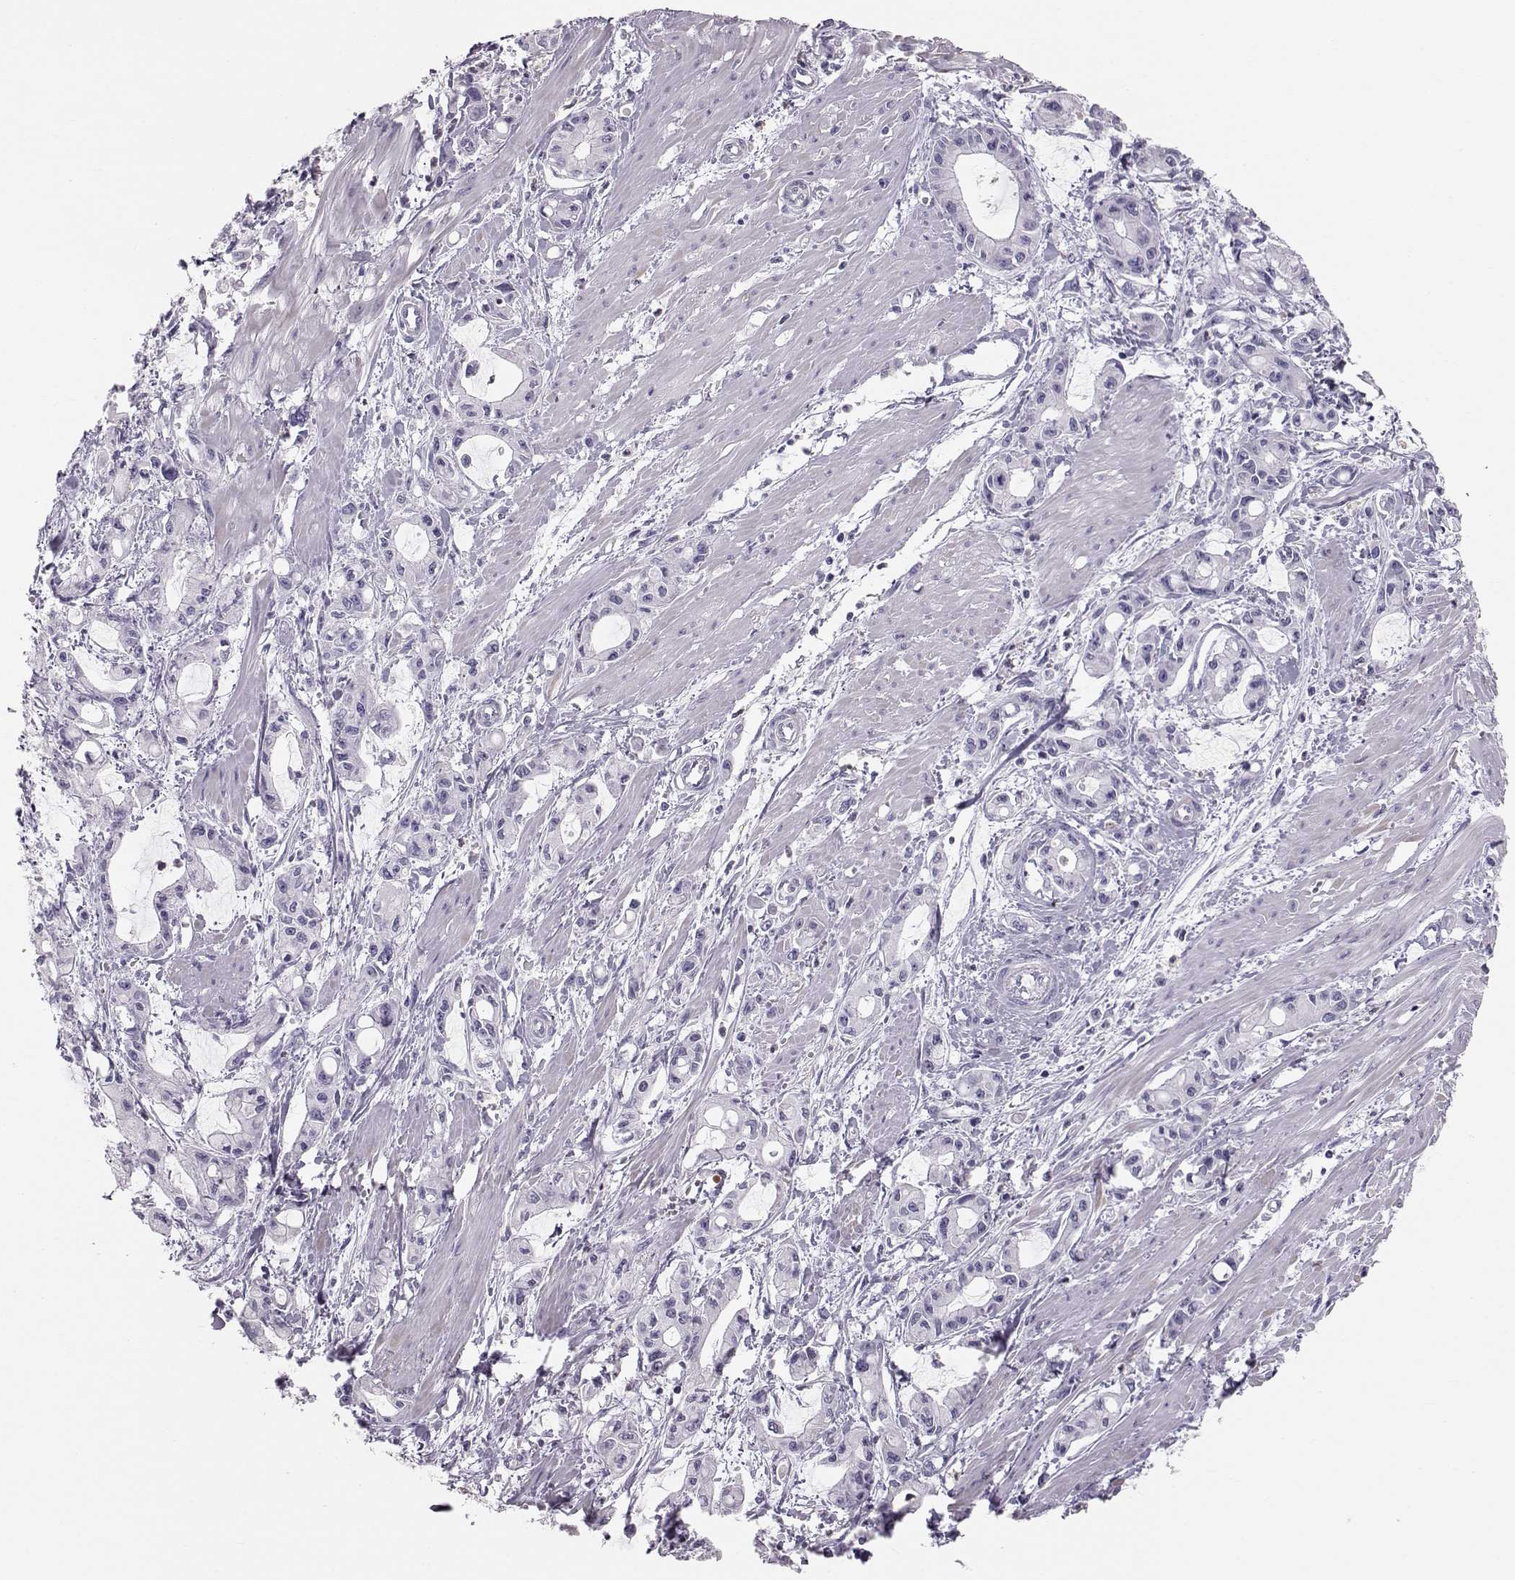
{"staining": {"intensity": "negative", "quantity": "none", "location": "none"}, "tissue": "pancreatic cancer", "cell_type": "Tumor cells", "image_type": "cancer", "snomed": [{"axis": "morphology", "description": "Adenocarcinoma, NOS"}, {"axis": "topography", "description": "Pancreas"}], "caption": "High power microscopy photomicrograph of an IHC micrograph of pancreatic cancer (adenocarcinoma), revealing no significant expression in tumor cells. (DAB (3,3'-diaminobenzidine) IHC visualized using brightfield microscopy, high magnification).", "gene": "POU1F1", "patient": {"sex": "male", "age": 48}}